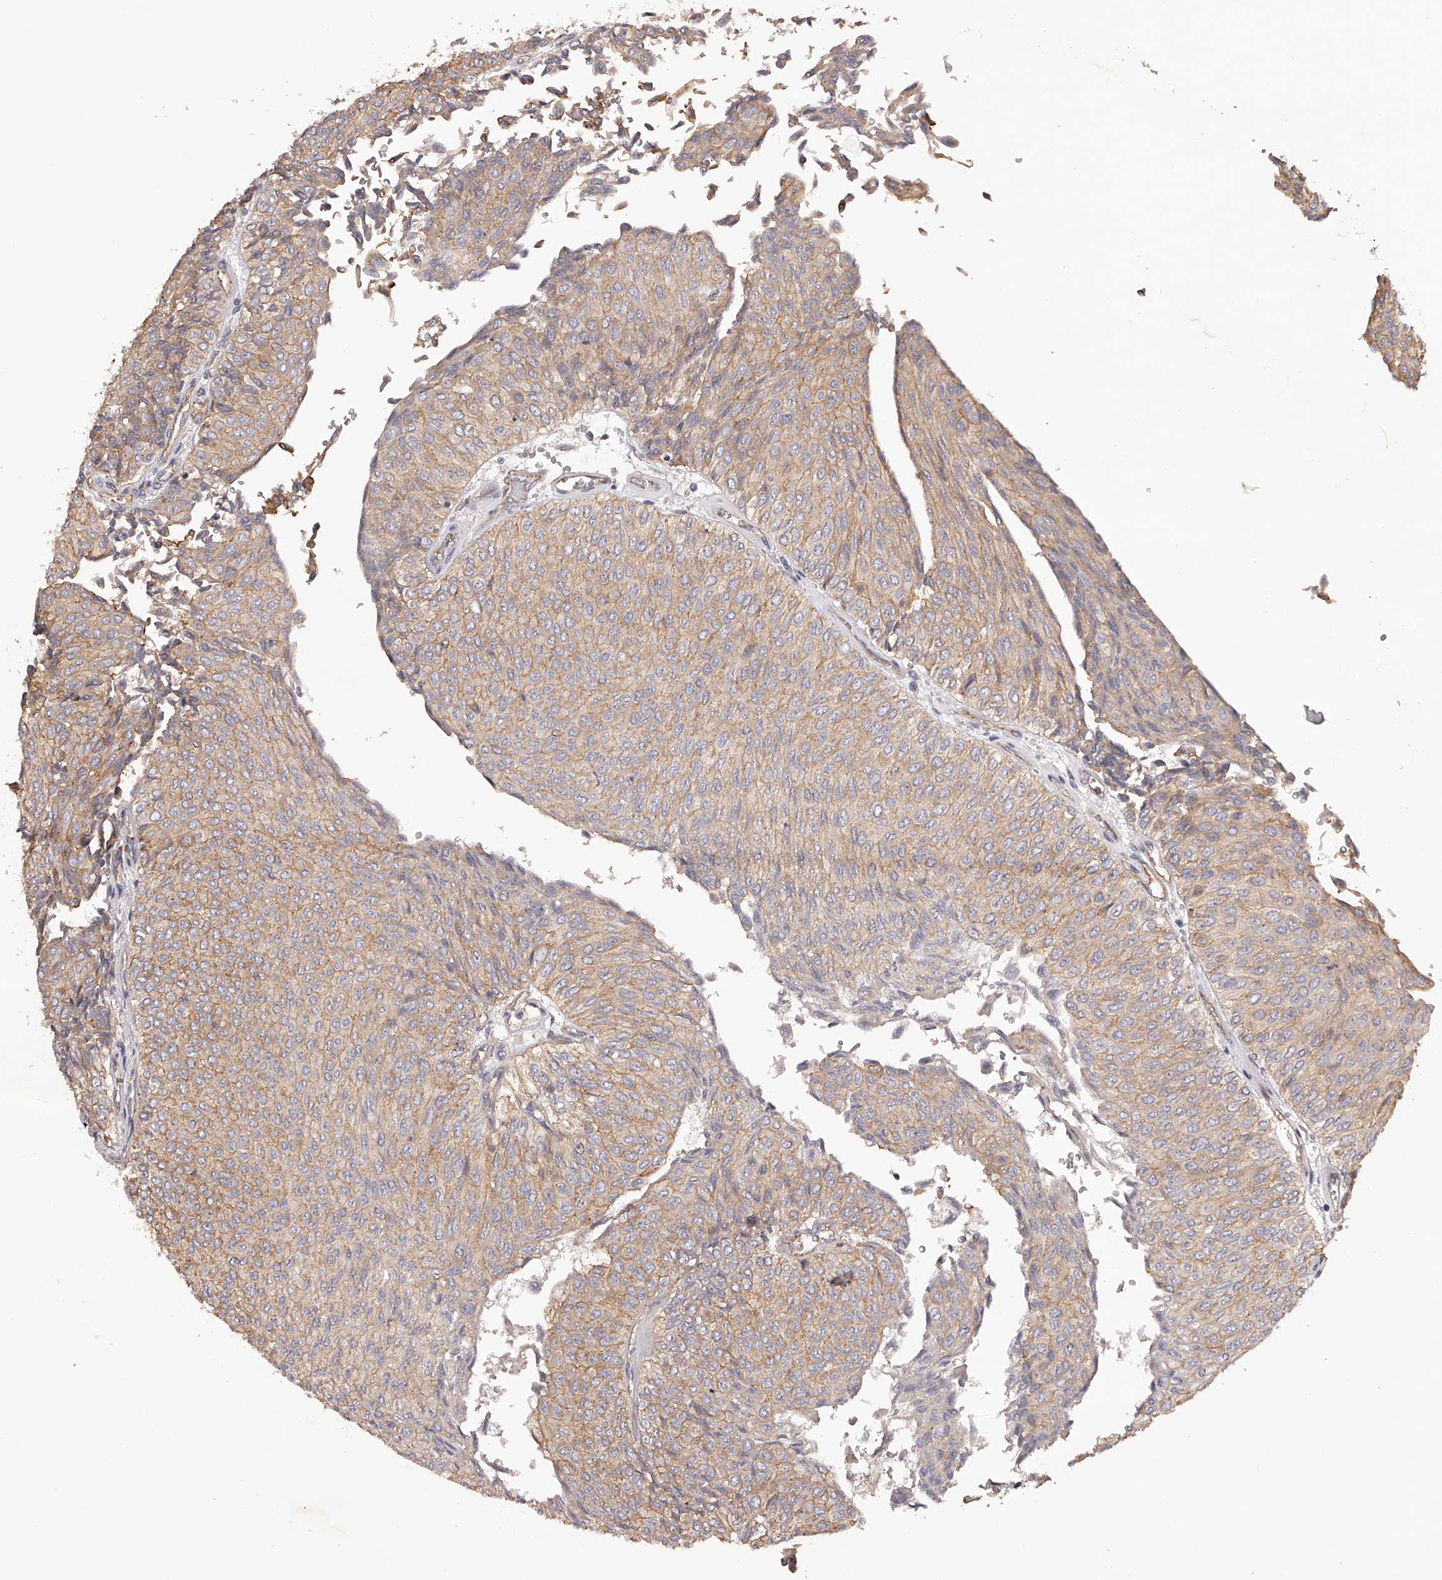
{"staining": {"intensity": "weak", "quantity": ">75%", "location": "cytoplasmic/membranous"}, "tissue": "urothelial cancer", "cell_type": "Tumor cells", "image_type": "cancer", "snomed": [{"axis": "morphology", "description": "Urothelial carcinoma, Low grade"}, {"axis": "topography", "description": "Urinary bladder"}], "caption": "This histopathology image exhibits immunohistochemistry (IHC) staining of urothelial cancer, with low weak cytoplasmic/membranous positivity in about >75% of tumor cells.", "gene": "LTV1", "patient": {"sex": "male", "age": 78}}